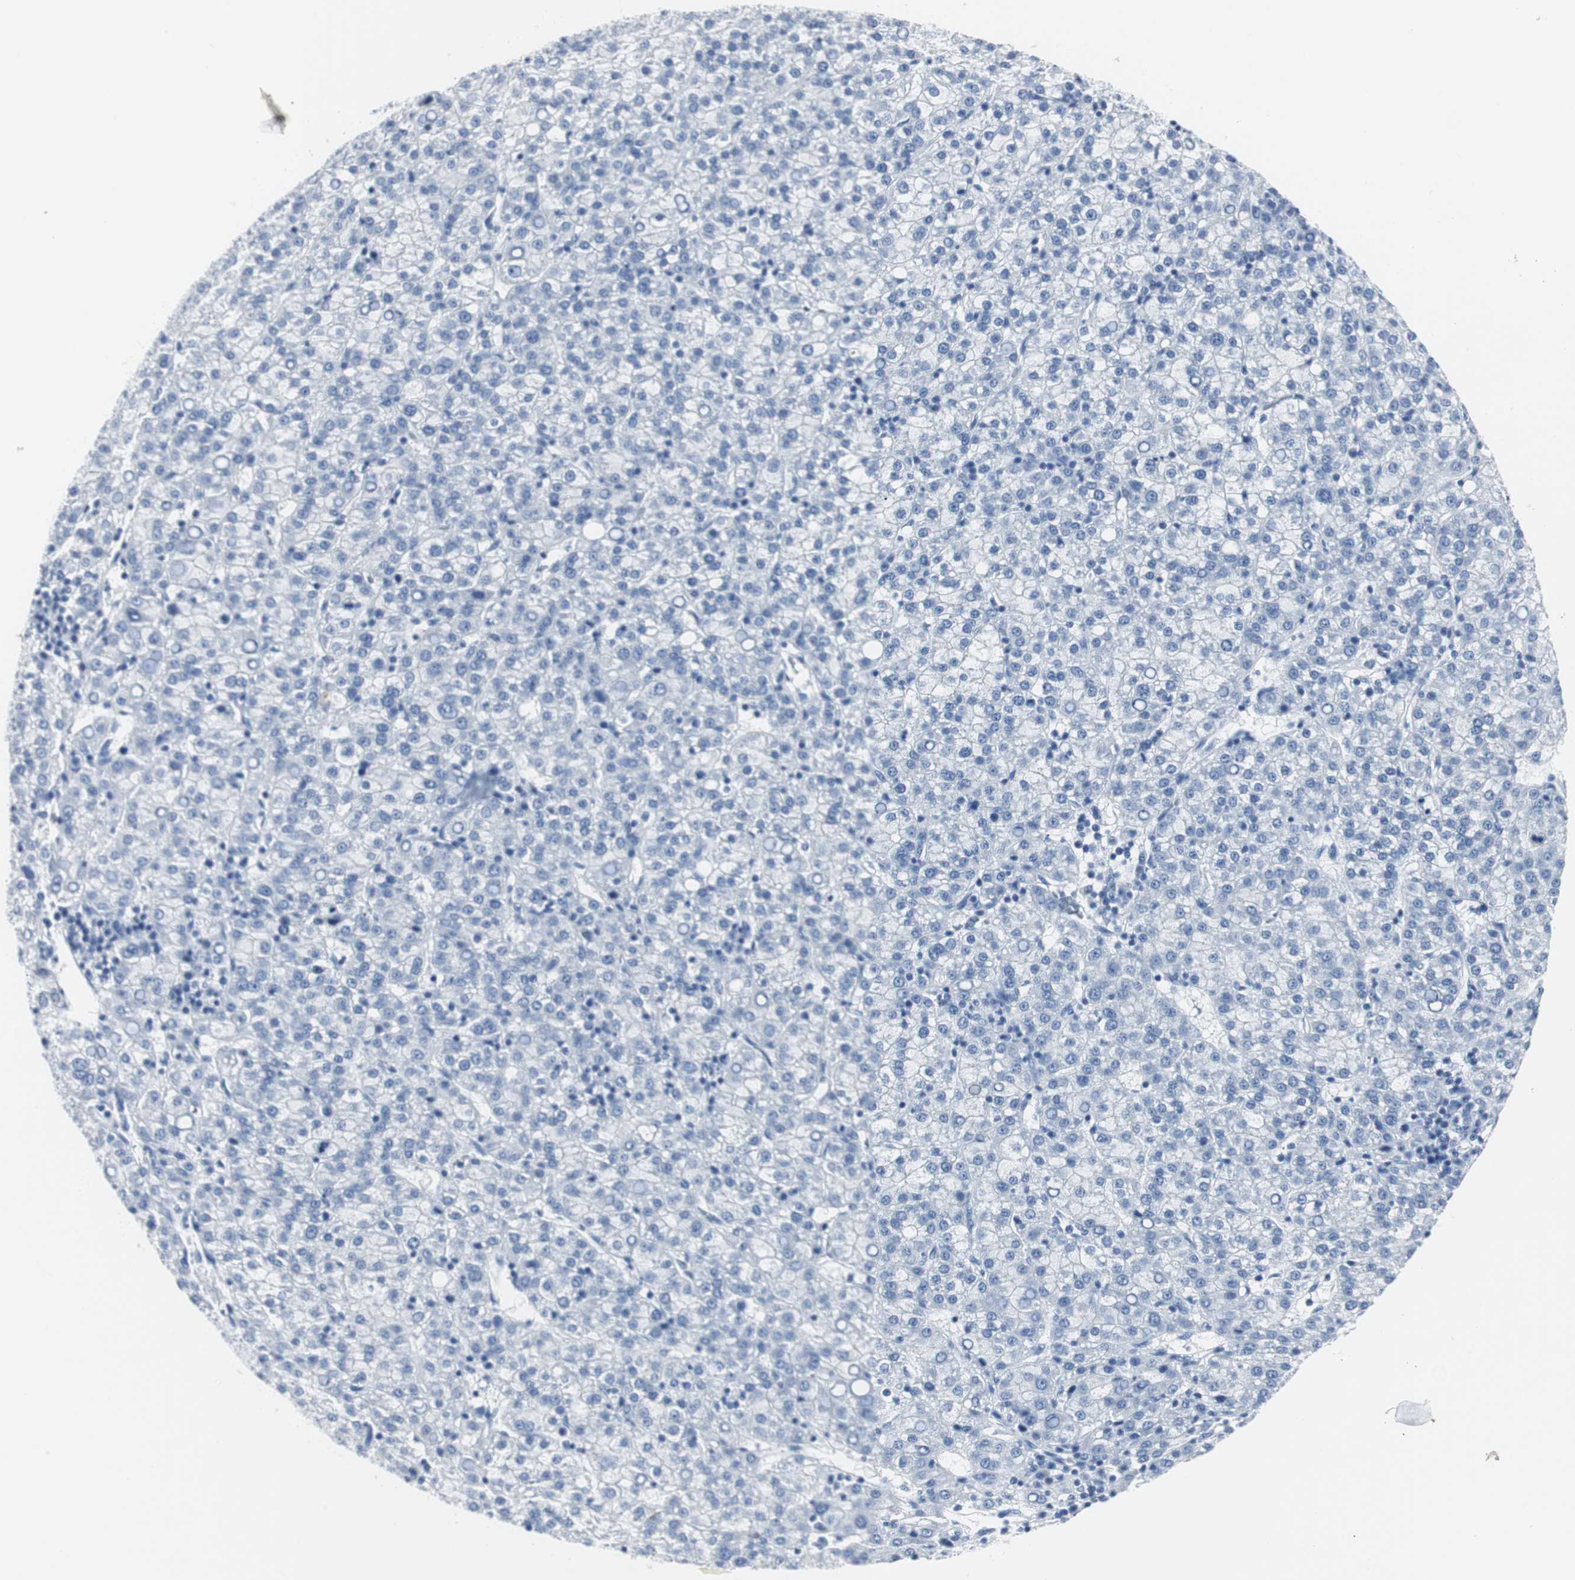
{"staining": {"intensity": "negative", "quantity": "none", "location": "none"}, "tissue": "liver cancer", "cell_type": "Tumor cells", "image_type": "cancer", "snomed": [{"axis": "morphology", "description": "Carcinoma, Hepatocellular, NOS"}, {"axis": "topography", "description": "Liver"}], "caption": "A histopathology image of liver cancer (hepatocellular carcinoma) stained for a protein displays no brown staining in tumor cells.", "gene": "GAP43", "patient": {"sex": "female", "age": 58}}